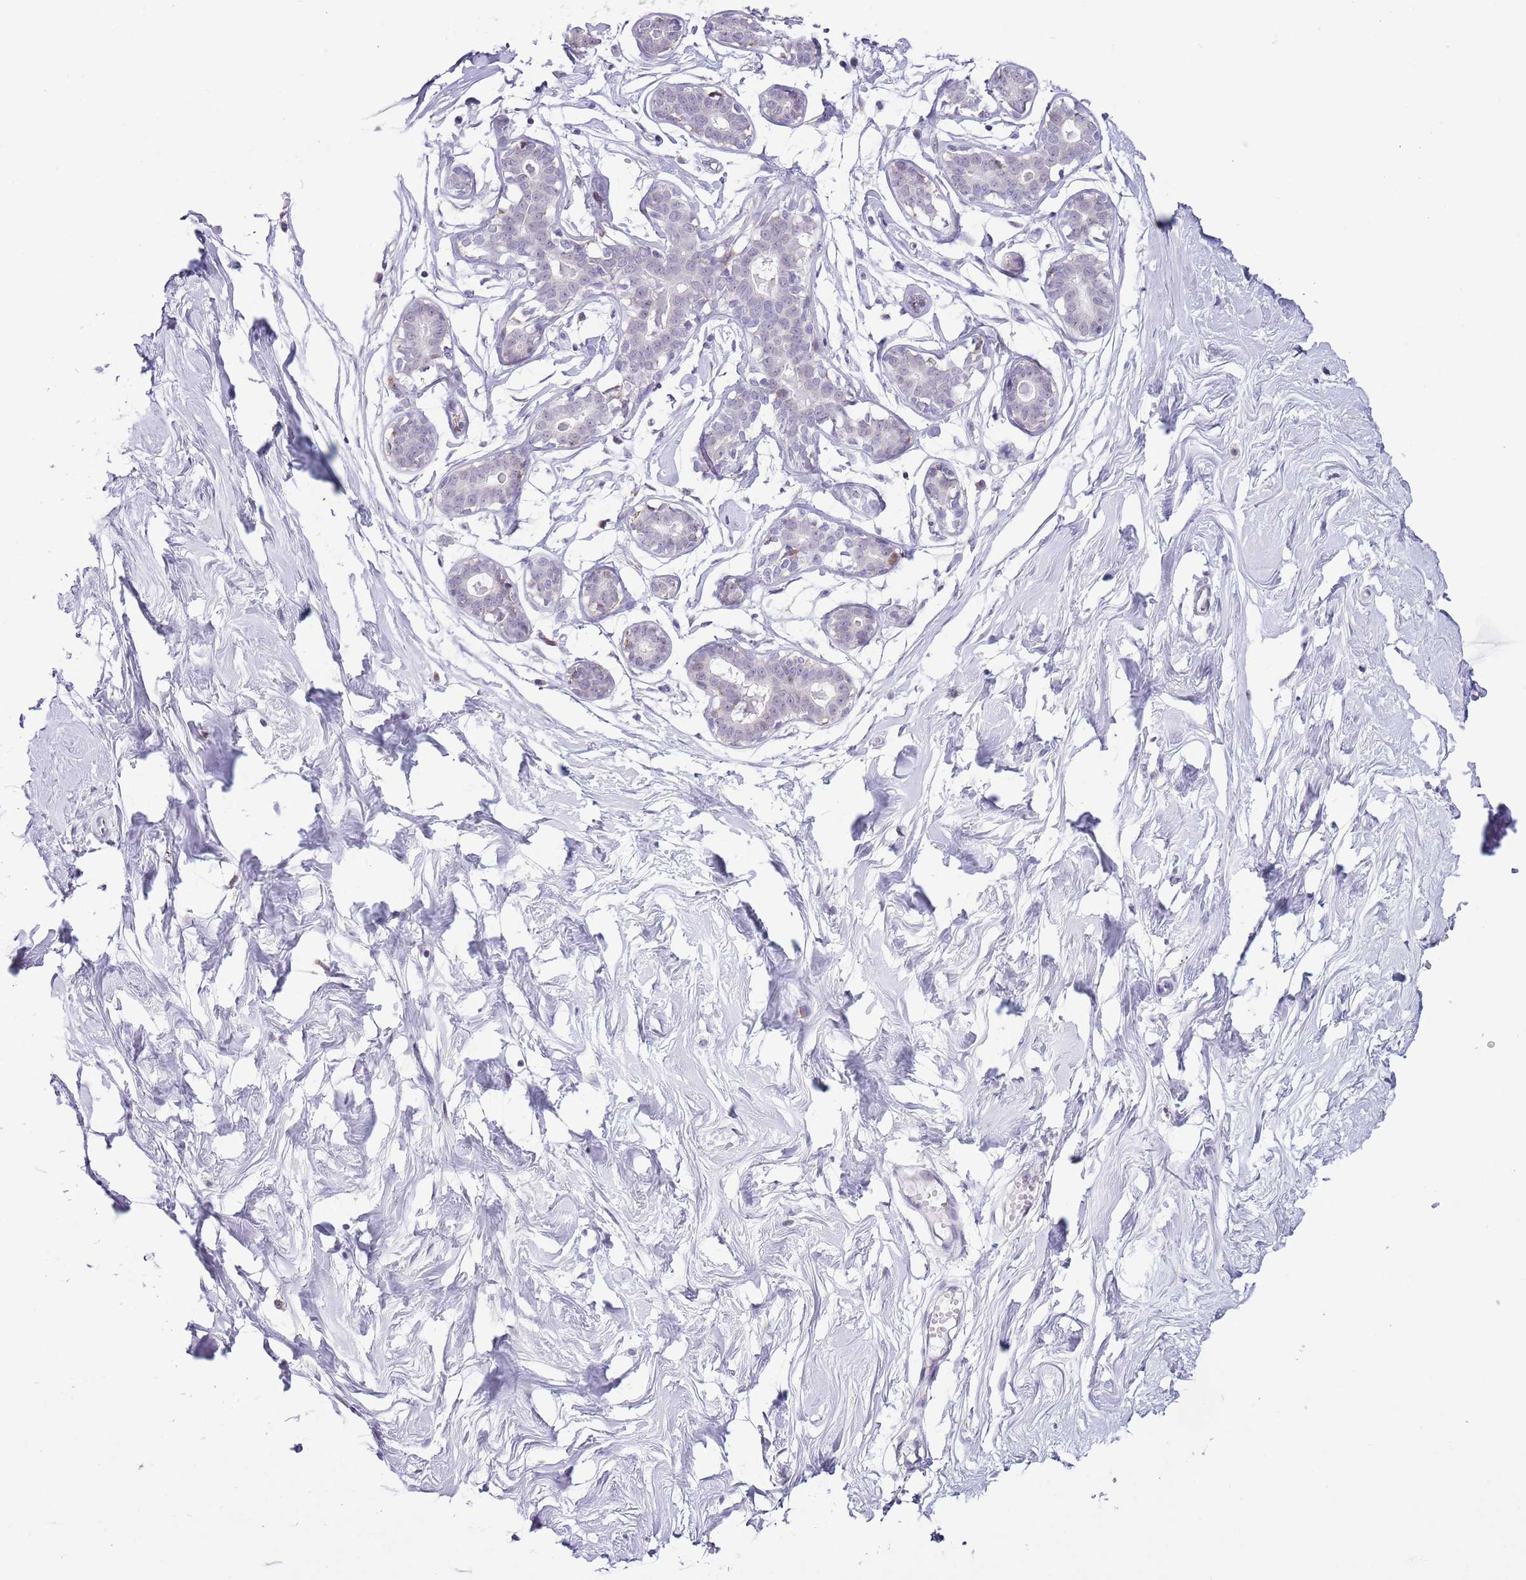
{"staining": {"intensity": "negative", "quantity": "none", "location": "none"}, "tissue": "breast", "cell_type": "Adipocytes", "image_type": "normal", "snomed": [{"axis": "morphology", "description": "Normal tissue, NOS"}, {"axis": "morphology", "description": "Adenoma, NOS"}, {"axis": "topography", "description": "Breast"}], "caption": "IHC photomicrograph of unremarkable human breast stained for a protein (brown), which demonstrates no expression in adipocytes.", "gene": "ZNF576", "patient": {"sex": "female", "age": 23}}